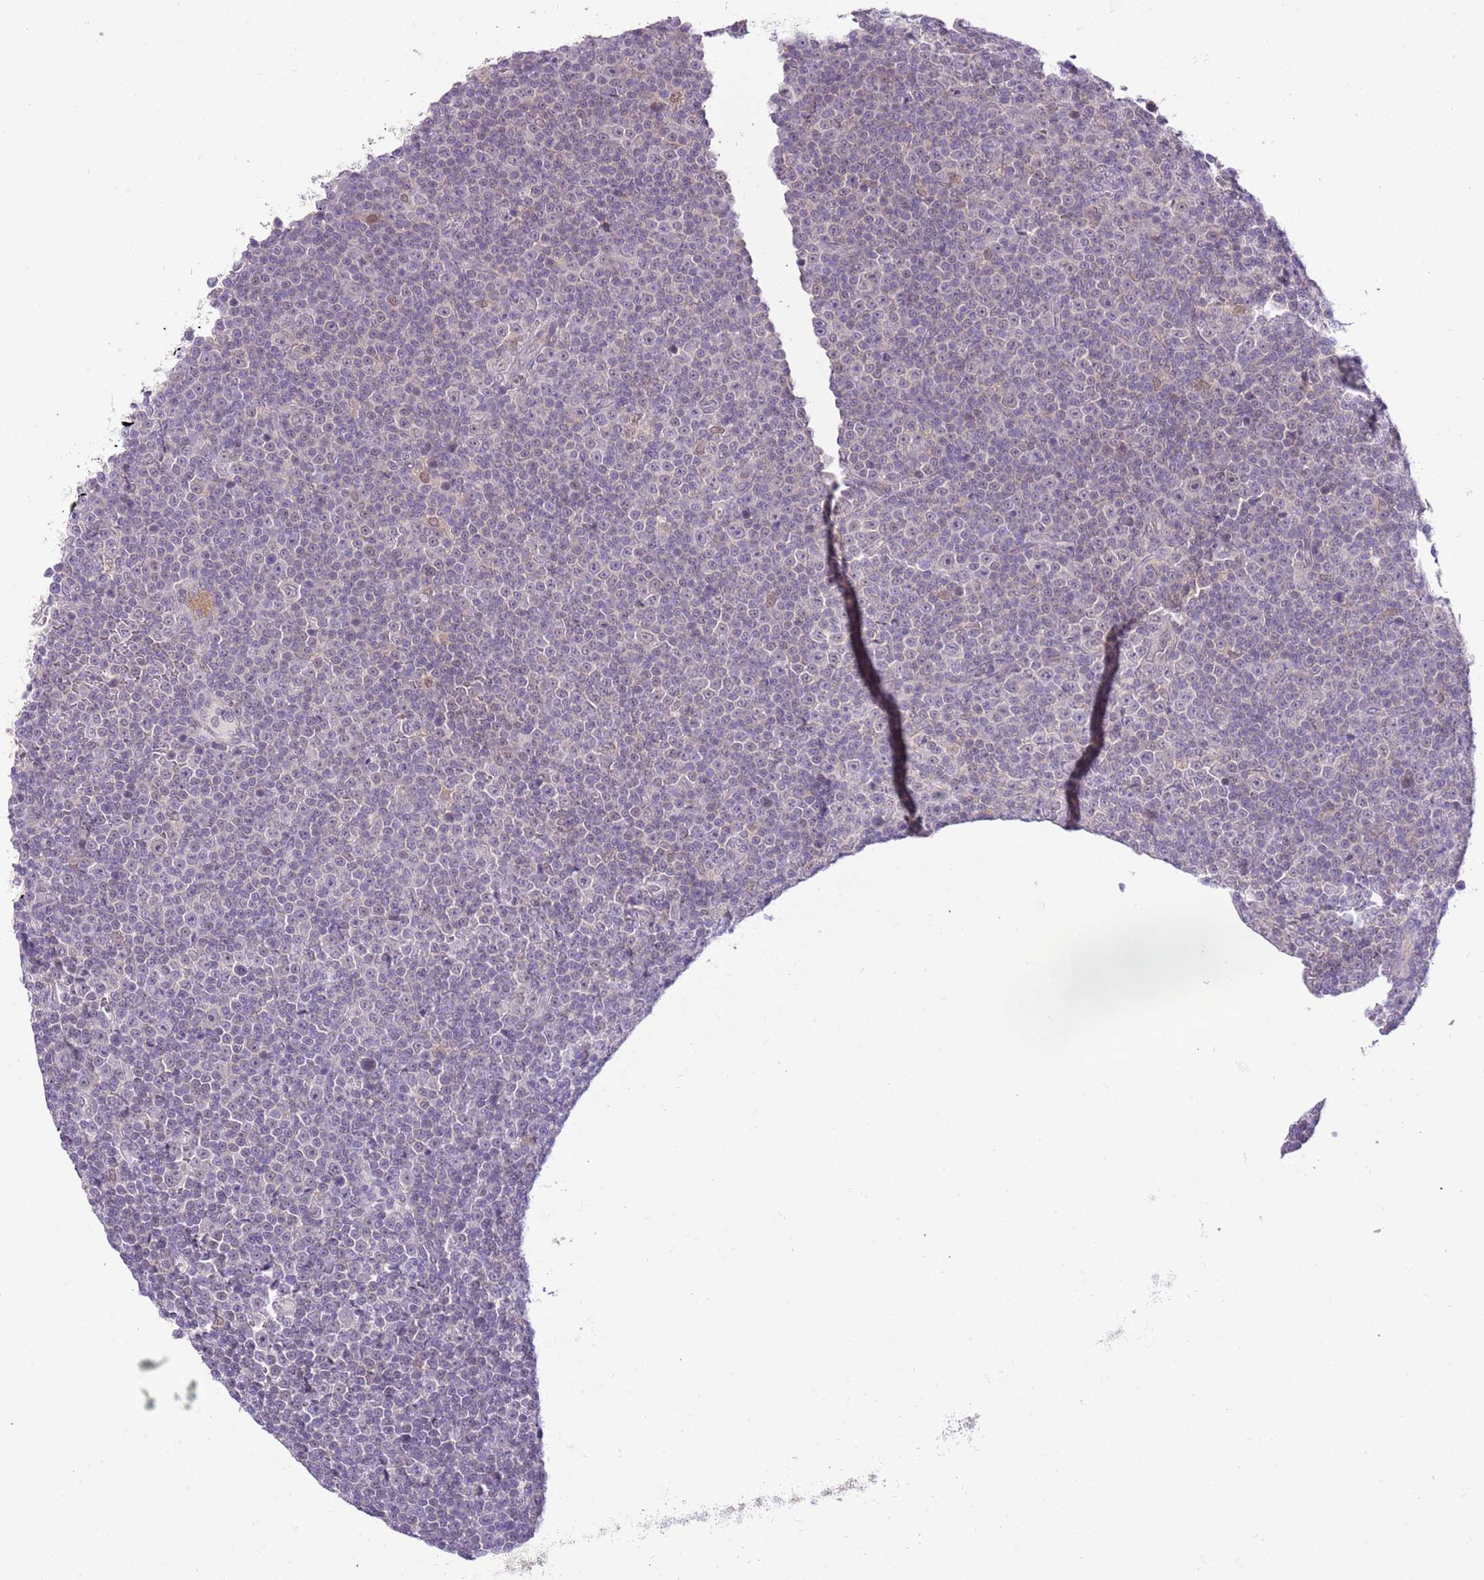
{"staining": {"intensity": "negative", "quantity": "none", "location": "none"}, "tissue": "lymphoma", "cell_type": "Tumor cells", "image_type": "cancer", "snomed": [{"axis": "morphology", "description": "Malignant lymphoma, non-Hodgkin's type, Low grade"}, {"axis": "topography", "description": "Lymph node"}], "caption": "High power microscopy image of an immunohistochemistry (IHC) image of low-grade malignant lymphoma, non-Hodgkin's type, revealing no significant positivity in tumor cells.", "gene": "GALK2", "patient": {"sex": "female", "age": 67}}